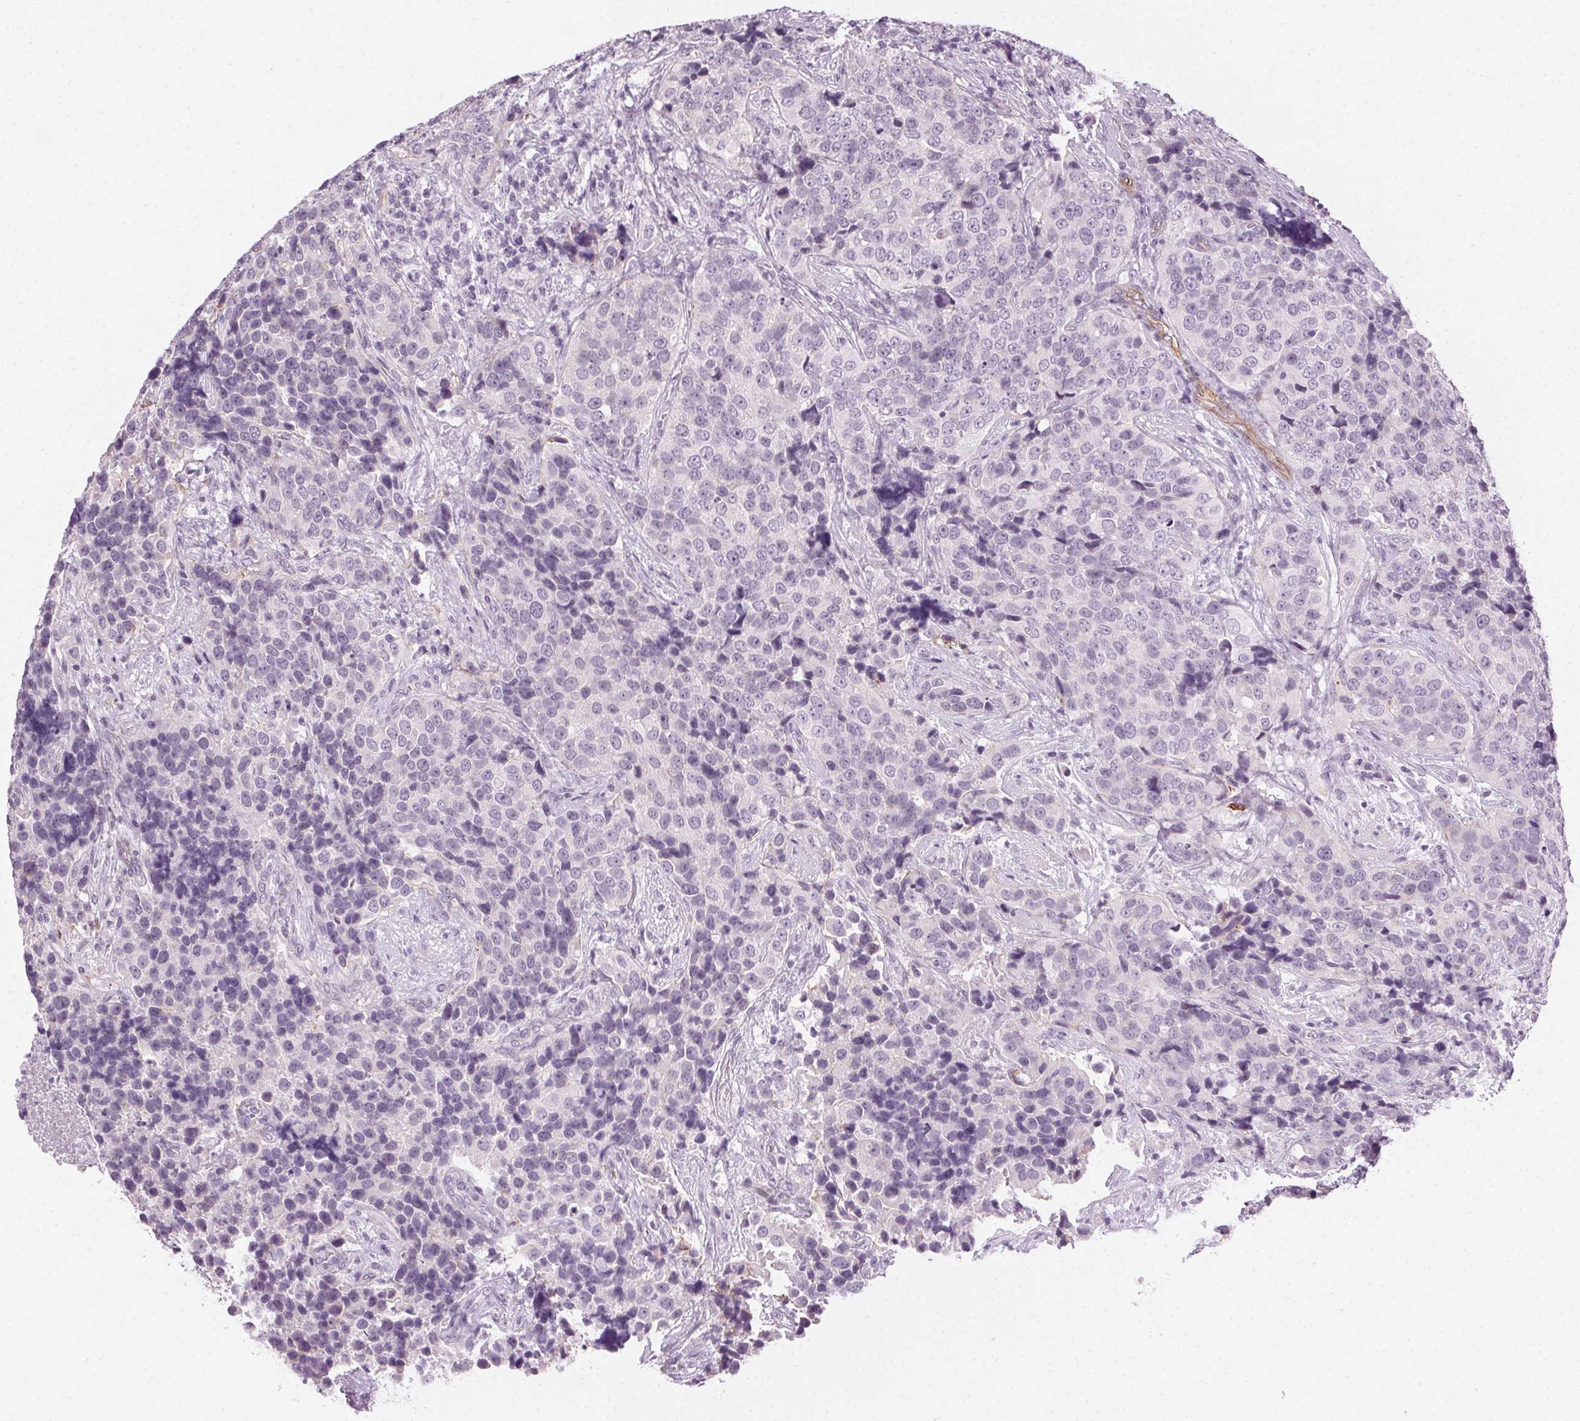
{"staining": {"intensity": "negative", "quantity": "none", "location": "none"}, "tissue": "urothelial cancer", "cell_type": "Tumor cells", "image_type": "cancer", "snomed": [{"axis": "morphology", "description": "Urothelial carcinoma, NOS"}, {"axis": "topography", "description": "Urinary bladder"}], "caption": "This is an immunohistochemistry micrograph of human urothelial cancer. There is no expression in tumor cells.", "gene": "AIF1L", "patient": {"sex": "male", "age": 52}}